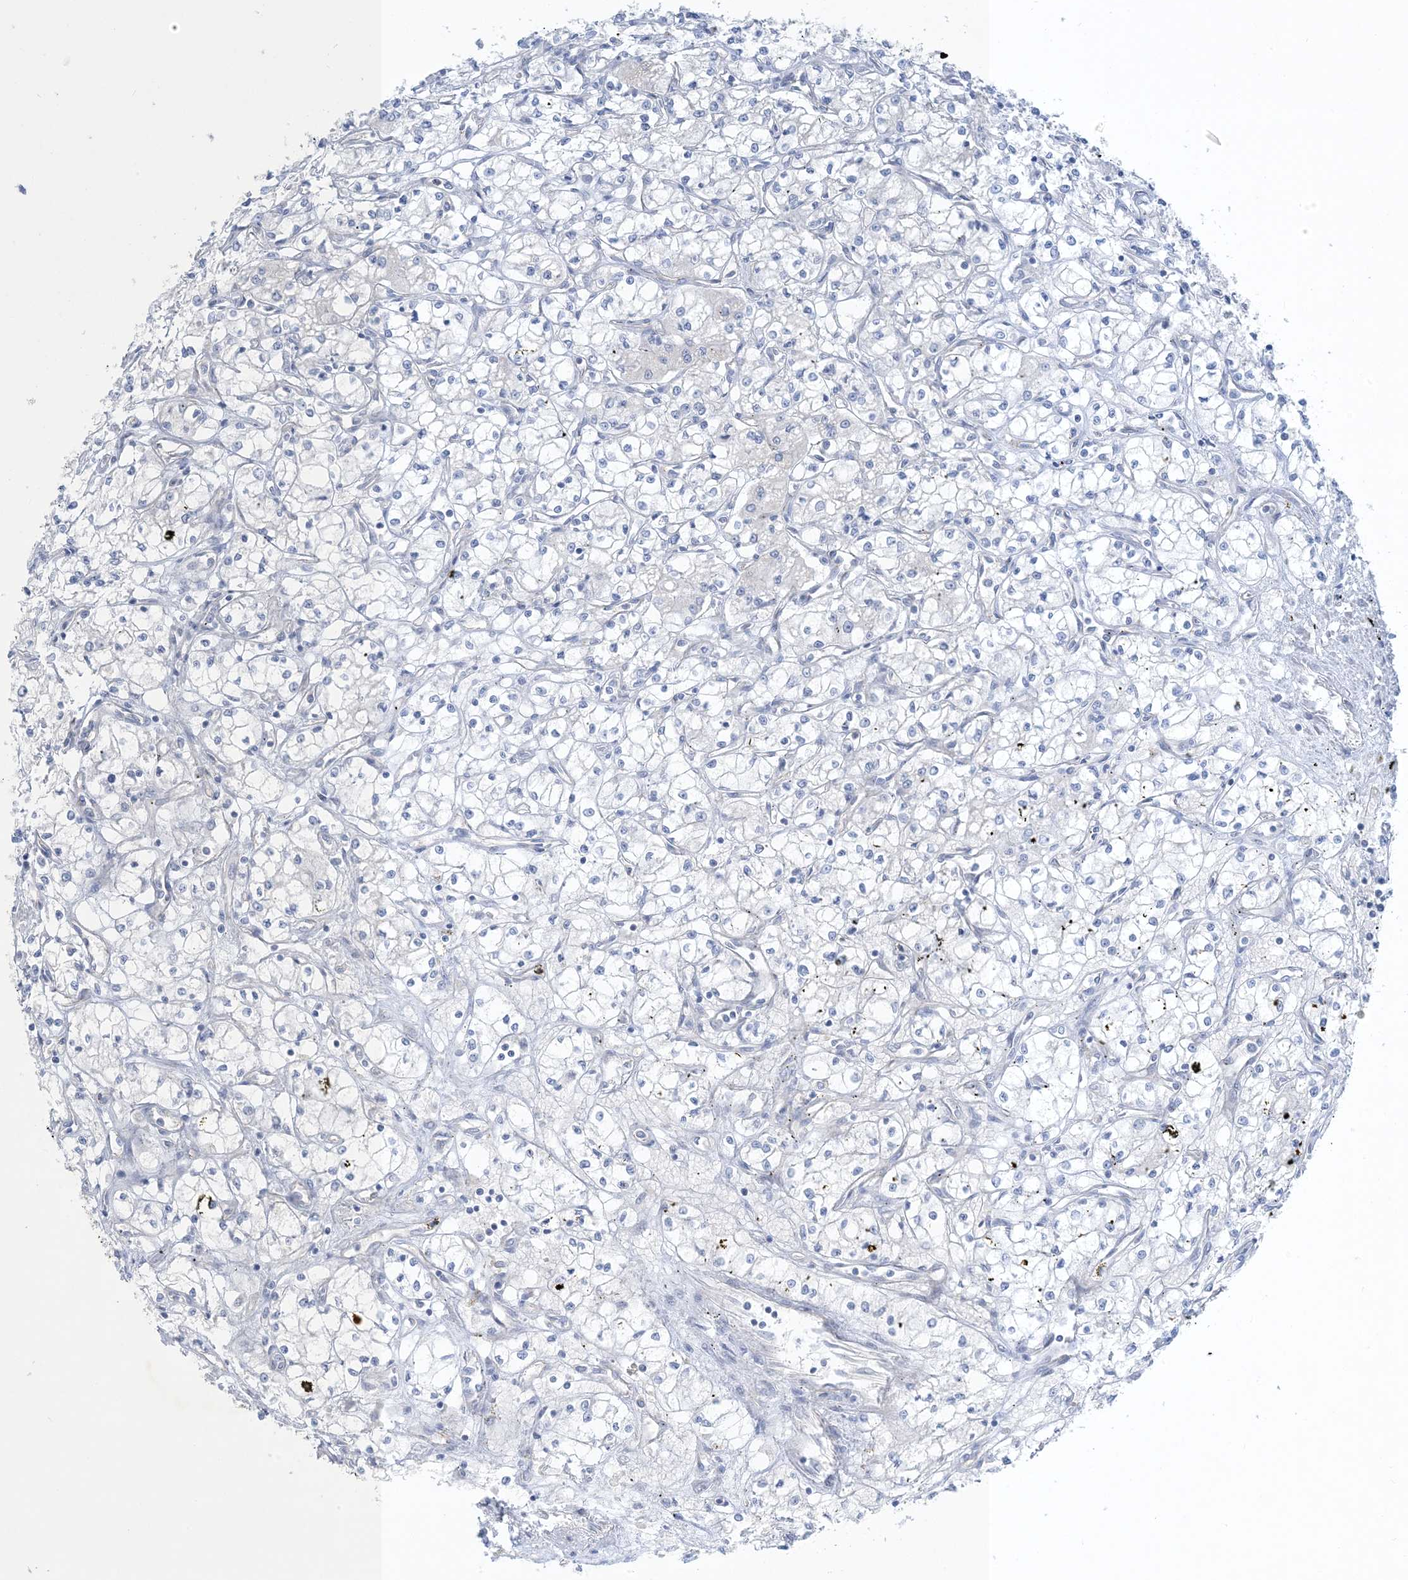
{"staining": {"intensity": "negative", "quantity": "none", "location": "none"}, "tissue": "renal cancer", "cell_type": "Tumor cells", "image_type": "cancer", "snomed": [{"axis": "morphology", "description": "Adenocarcinoma, NOS"}, {"axis": "topography", "description": "Kidney"}], "caption": "A histopathology image of renal cancer stained for a protein exhibits no brown staining in tumor cells. The staining is performed using DAB (3,3'-diaminobenzidine) brown chromogen with nuclei counter-stained in using hematoxylin.", "gene": "XIRP2", "patient": {"sex": "male", "age": 59}}